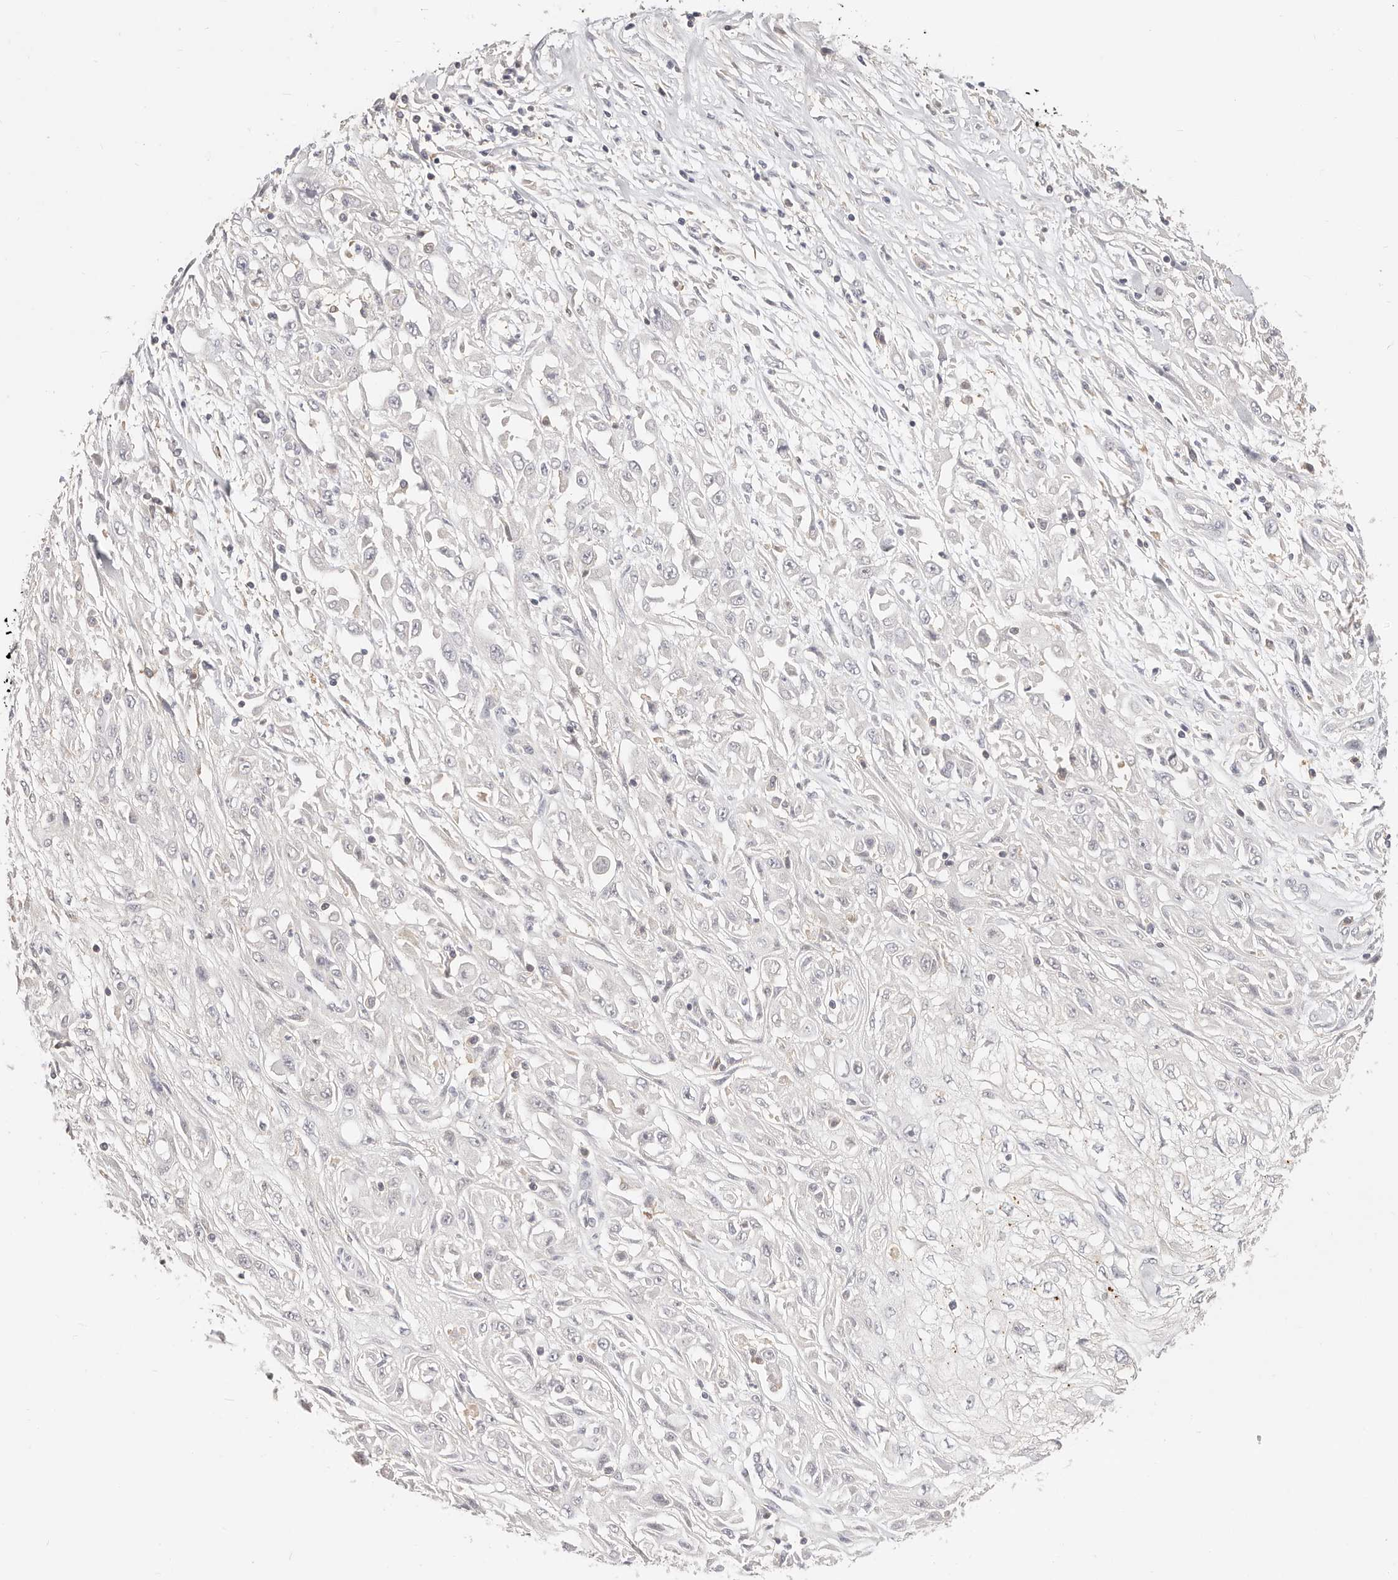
{"staining": {"intensity": "negative", "quantity": "none", "location": "none"}, "tissue": "skin cancer", "cell_type": "Tumor cells", "image_type": "cancer", "snomed": [{"axis": "morphology", "description": "Squamous cell carcinoma, NOS"}, {"axis": "morphology", "description": "Squamous cell carcinoma, metastatic, NOS"}, {"axis": "topography", "description": "Skin"}, {"axis": "topography", "description": "Lymph node"}], "caption": "This histopathology image is of skin metastatic squamous cell carcinoma stained with immunohistochemistry to label a protein in brown with the nuclei are counter-stained blue. There is no staining in tumor cells.", "gene": "DTNBP1", "patient": {"sex": "male", "age": 75}}